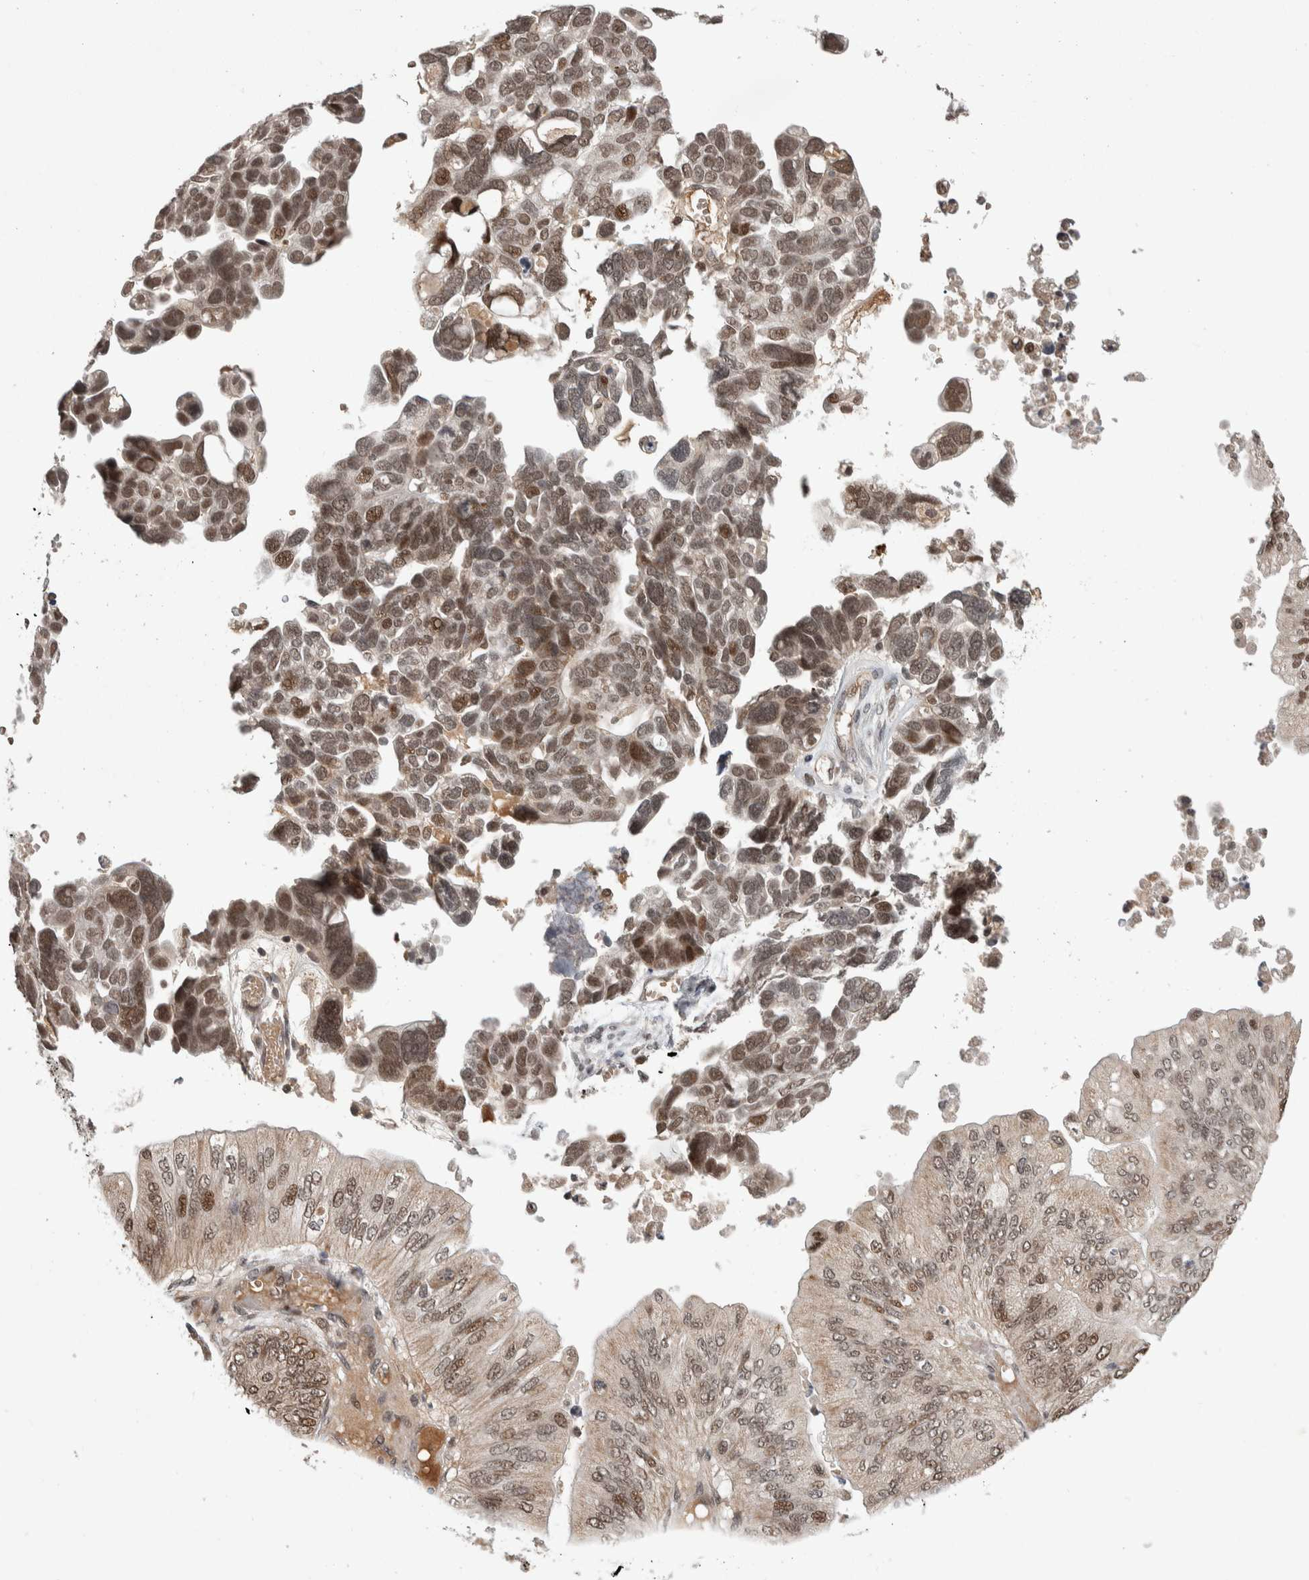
{"staining": {"intensity": "moderate", "quantity": ">75%", "location": "cytoplasmic/membranous,nuclear"}, "tissue": "ovarian cancer", "cell_type": "Tumor cells", "image_type": "cancer", "snomed": [{"axis": "morphology", "description": "Cystadenocarcinoma, mucinous, NOS"}, {"axis": "topography", "description": "Ovary"}], "caption": "Immunohistochemical staining of ovarian cancer (mucinous cystadenocarcinoma) displays medium levels of moderate cytoplasmic/membranous and nuclear positivity in about >75% of tumor cells. (IHC, brightfield microscopy, high magnification).", "gene": "ZNF592", "patient": {"sex": "female", "age": 61}}